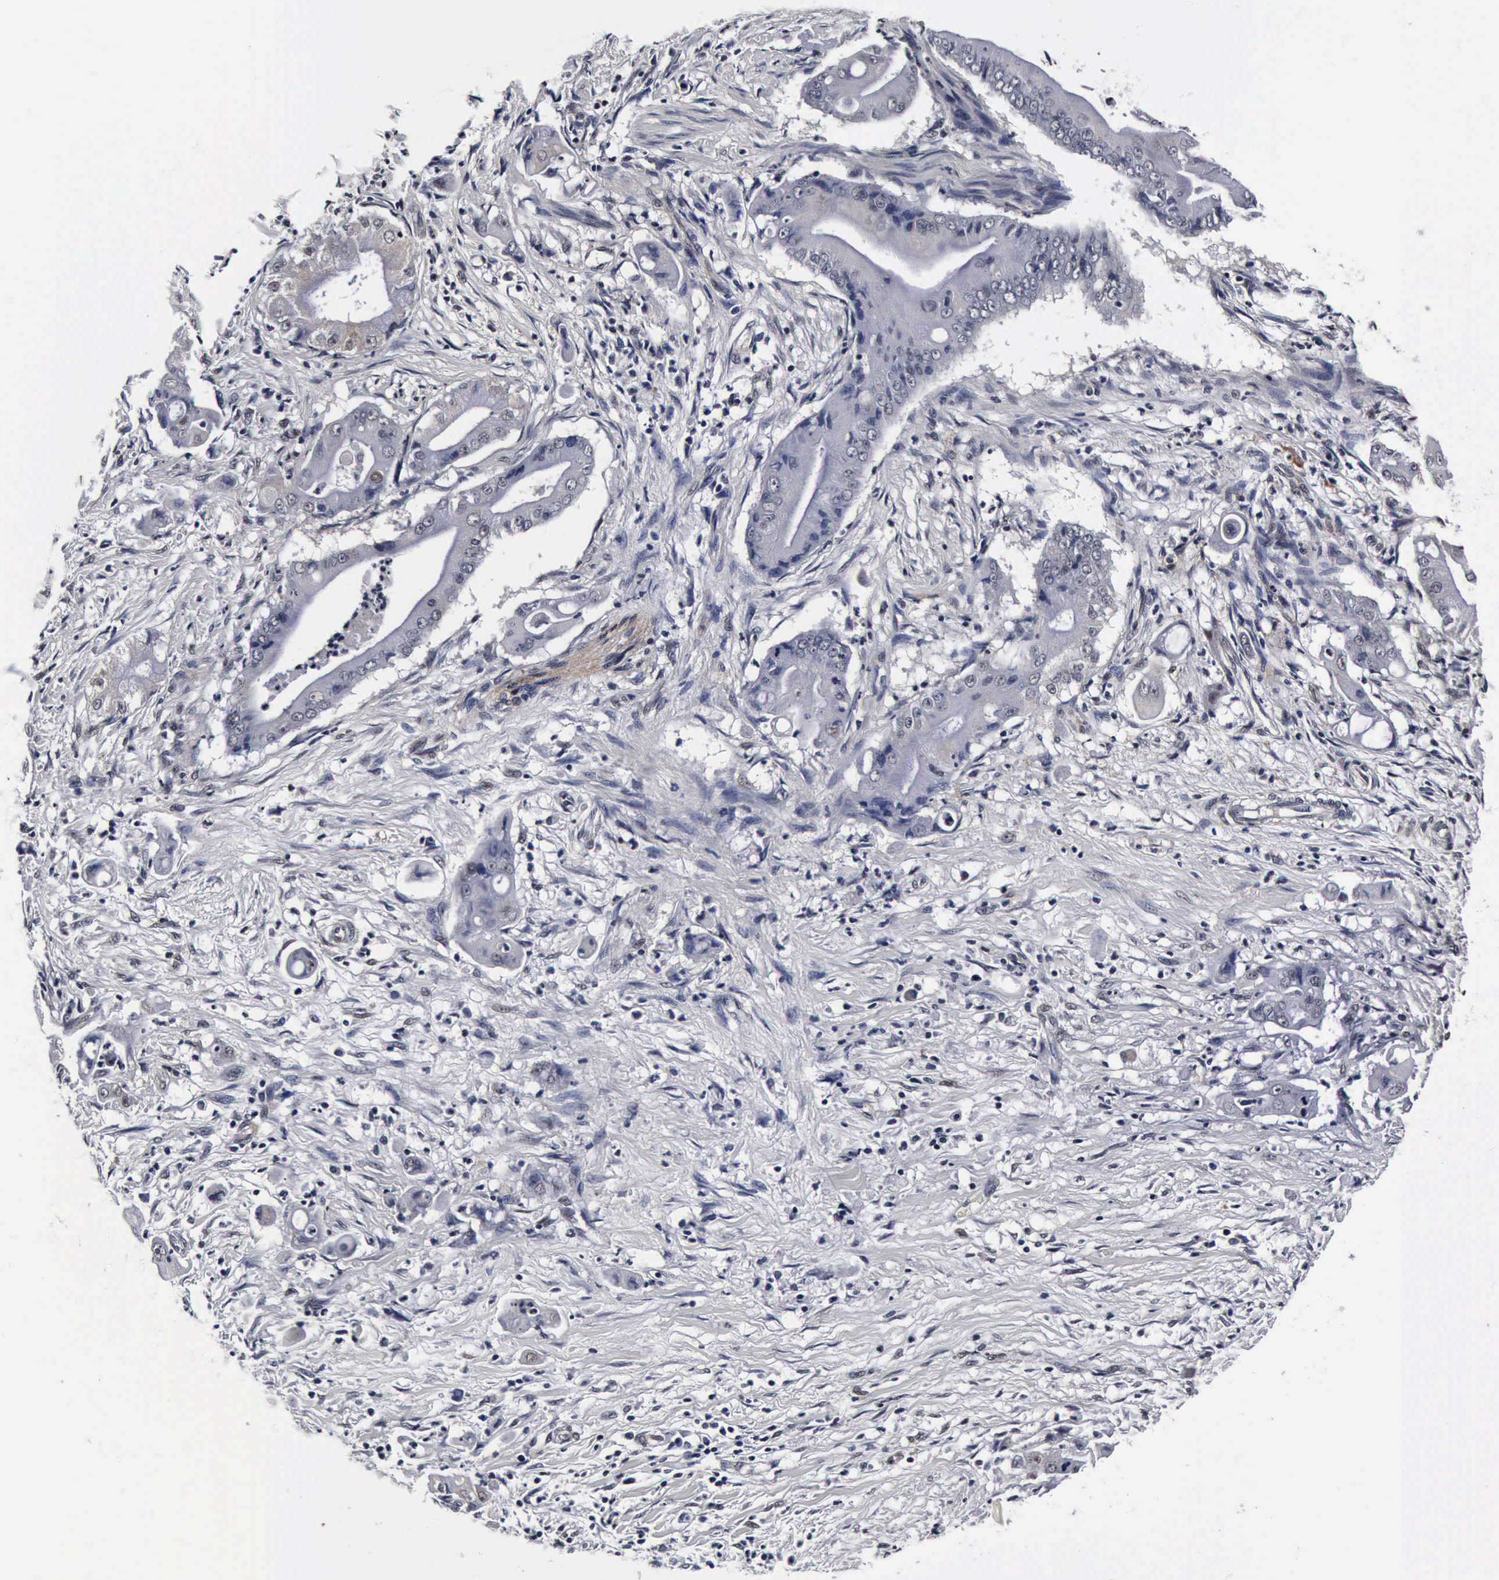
{"staining": {"intensity": "negative", "quantity": "none", "location": "none"}, "tissue": "pancreatic cancer", "cell_type": "Tumor cells", "image_type": "cancer", "snomed": [{"axis": "morphology", "description": "Adenocarcinoma, NOS"}, {"axis": "topography", "description": "Pancreas"}], "caption": "Immunohistochemistry (IHC) micrograph of human pancreatic cancer stained for a protein (brown), which shows no expression in tumor cells.", "gene": "UBC", "patient": {"sex": "male", "age": 62}}